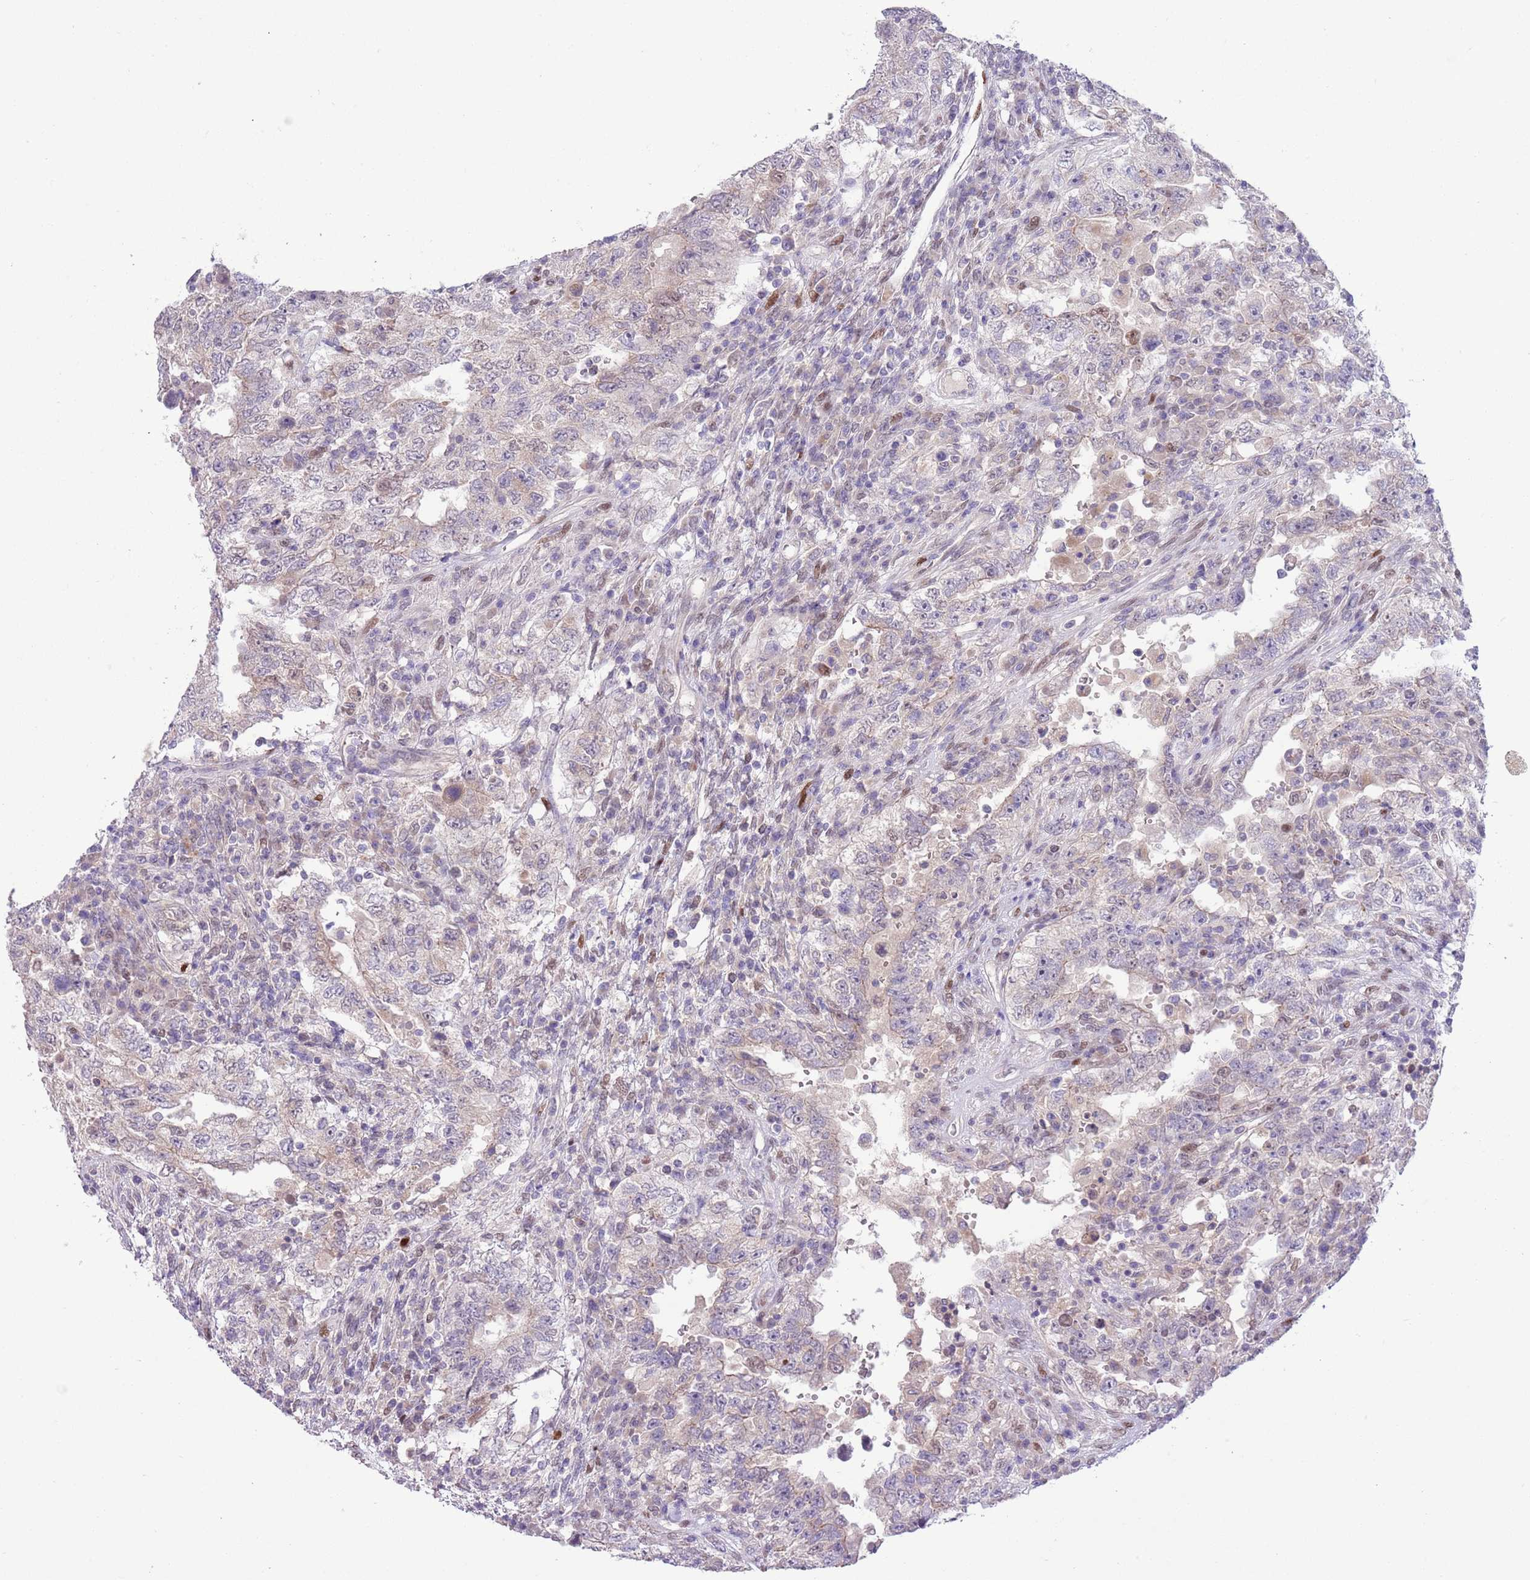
{"staining": {"intensity": "negative", "quantity": "none", "location": "none"}, "tissue": "testis cancer", "cell_type": "Tumor cells", "image_type": "cancer", "snomed": [{"axis": "morphology", "description": "Carcinoma, Embryonal, NOS"}, {"axis": "topography", "description": "Testis"}], "caption": "Immunohistochemical staining of testis embryonal carcinoma demonstrates no significant staining in tumor cells. (DAB (3,3'-diaminobenzidine) immunohistochemistry (IHC) with hematoxylin counter stain).", "gene": "CCND2", "patient": {"sex": "male", "age": 26}}